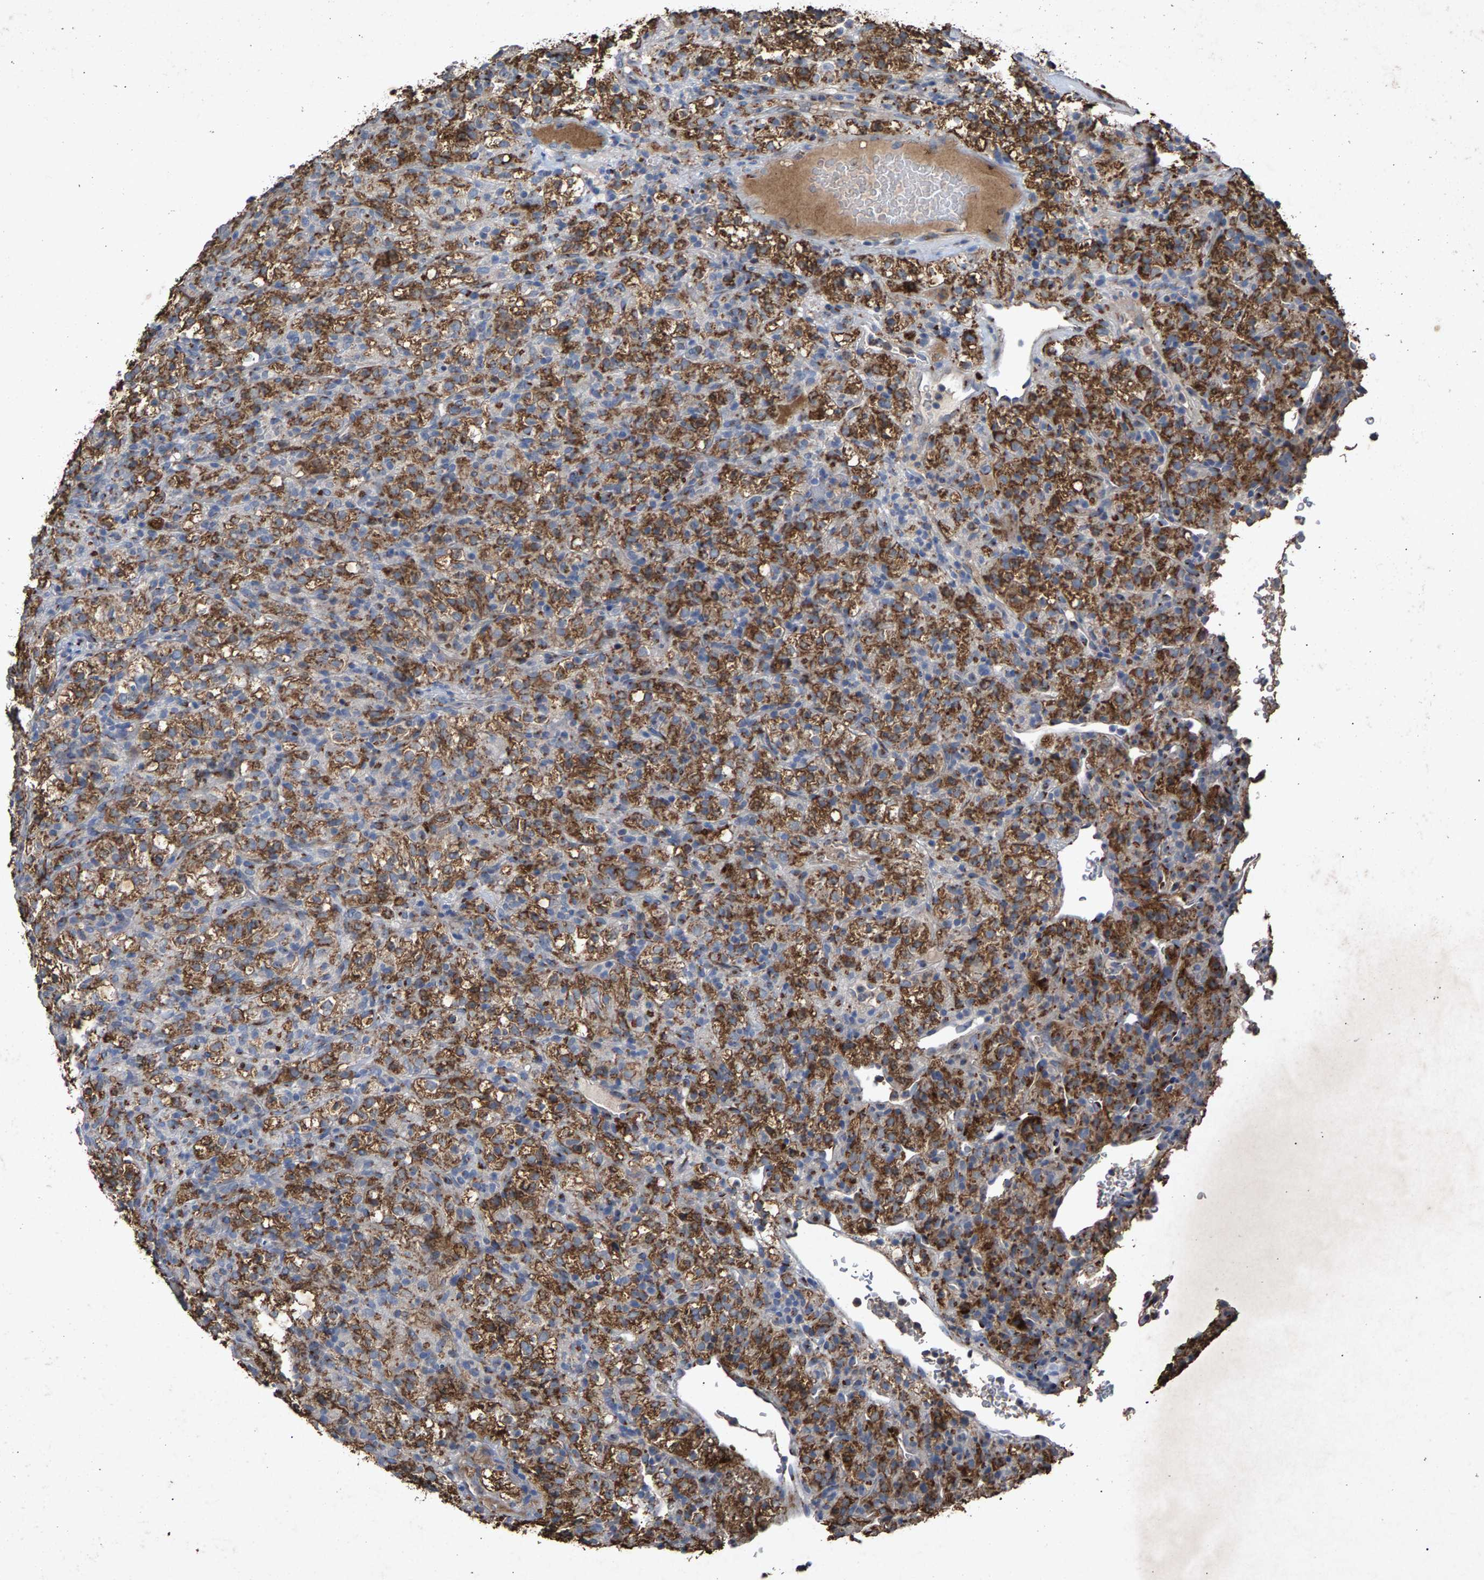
{"staining": {"intensity": "moderate", "quantity": ">75%", "location": "cytoplasmic/membranous"}, "tissue": "renal cancer", "cell_type": "Tumor cells", "image_type": "cancer", "snomed": [{"axis": "morphology", "description": "Normal tissue, NOS"}, {"axis": "morphology", "description": "Adenocarcinoma, NOS"}, {"axis": "topography", "description": "Kidney"}], "caption": "This is an image of immunohistochemistry (IHC) staining of renal cancer, which shows moderate expression in the cytoplasmic/membranous of tumor cells.", "gene": "MAN2A1", "patient": {"sex": "female", "age": 72}}